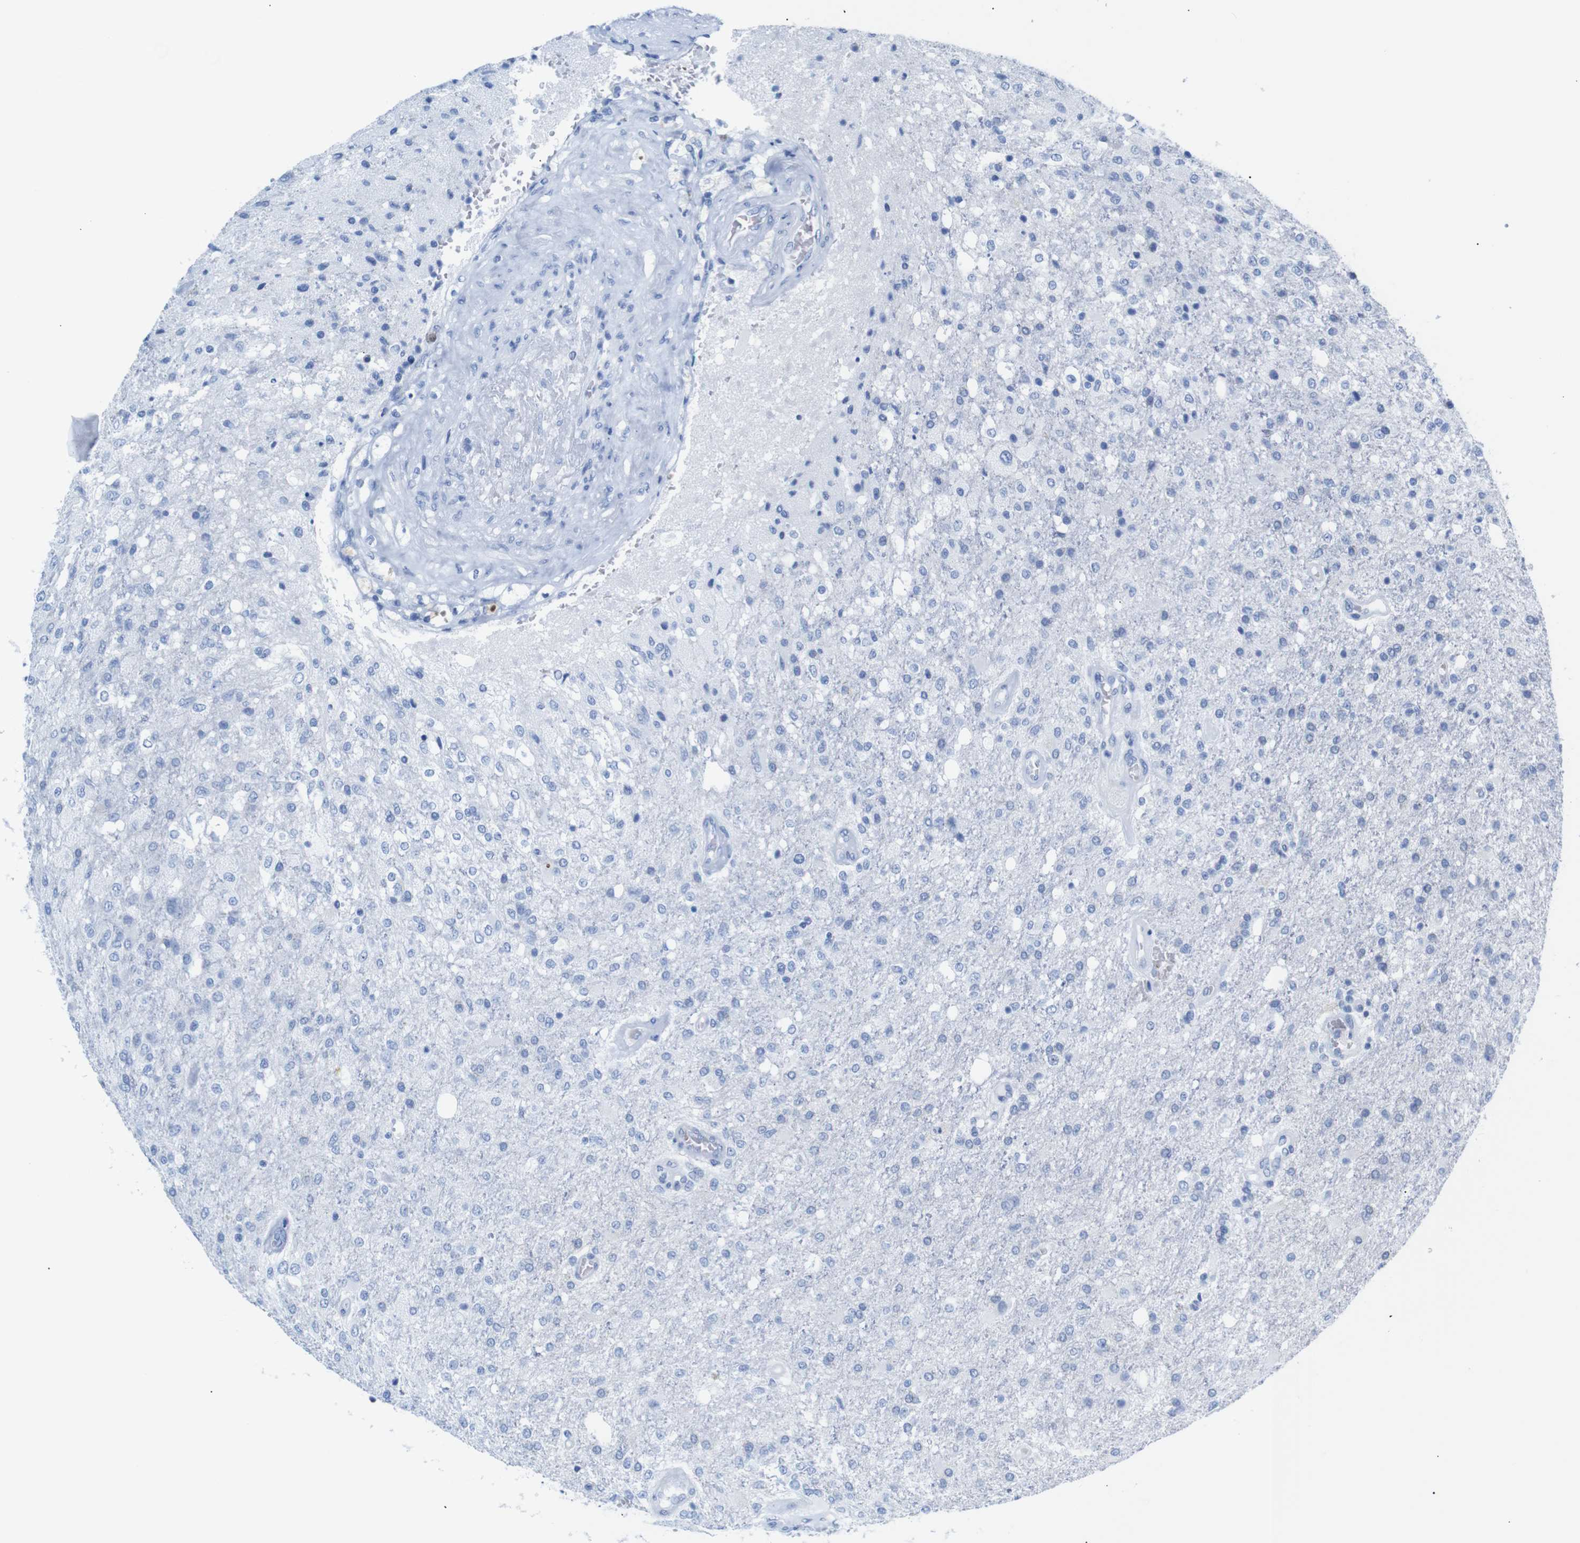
{"staining": {"intensity": "negative", "quantity": "none", "location": "none"}, "tissue": "glioma", "cell_type": "Tumor cells", "image_type": "cancer", "snomed": [{"axis": "morphology", "description": "Normal tissue, NOS"}, {"axis": "morphology", "description": "Glioma, malignant, High grade"}, {"axis": "topography", "description": "Cerebral cortex"}], "caption": "The immunohistochemistry micrograph has no significant staining in tumor cells of glioma tissue. The staining is performed using DAB (3,3'-diaminobenzidine) brown chromogen with nuclei counter-stained in using hematoxylin.", "gene": "ERVMER34-1", "patient": {"sex": "male", "age": 77}}